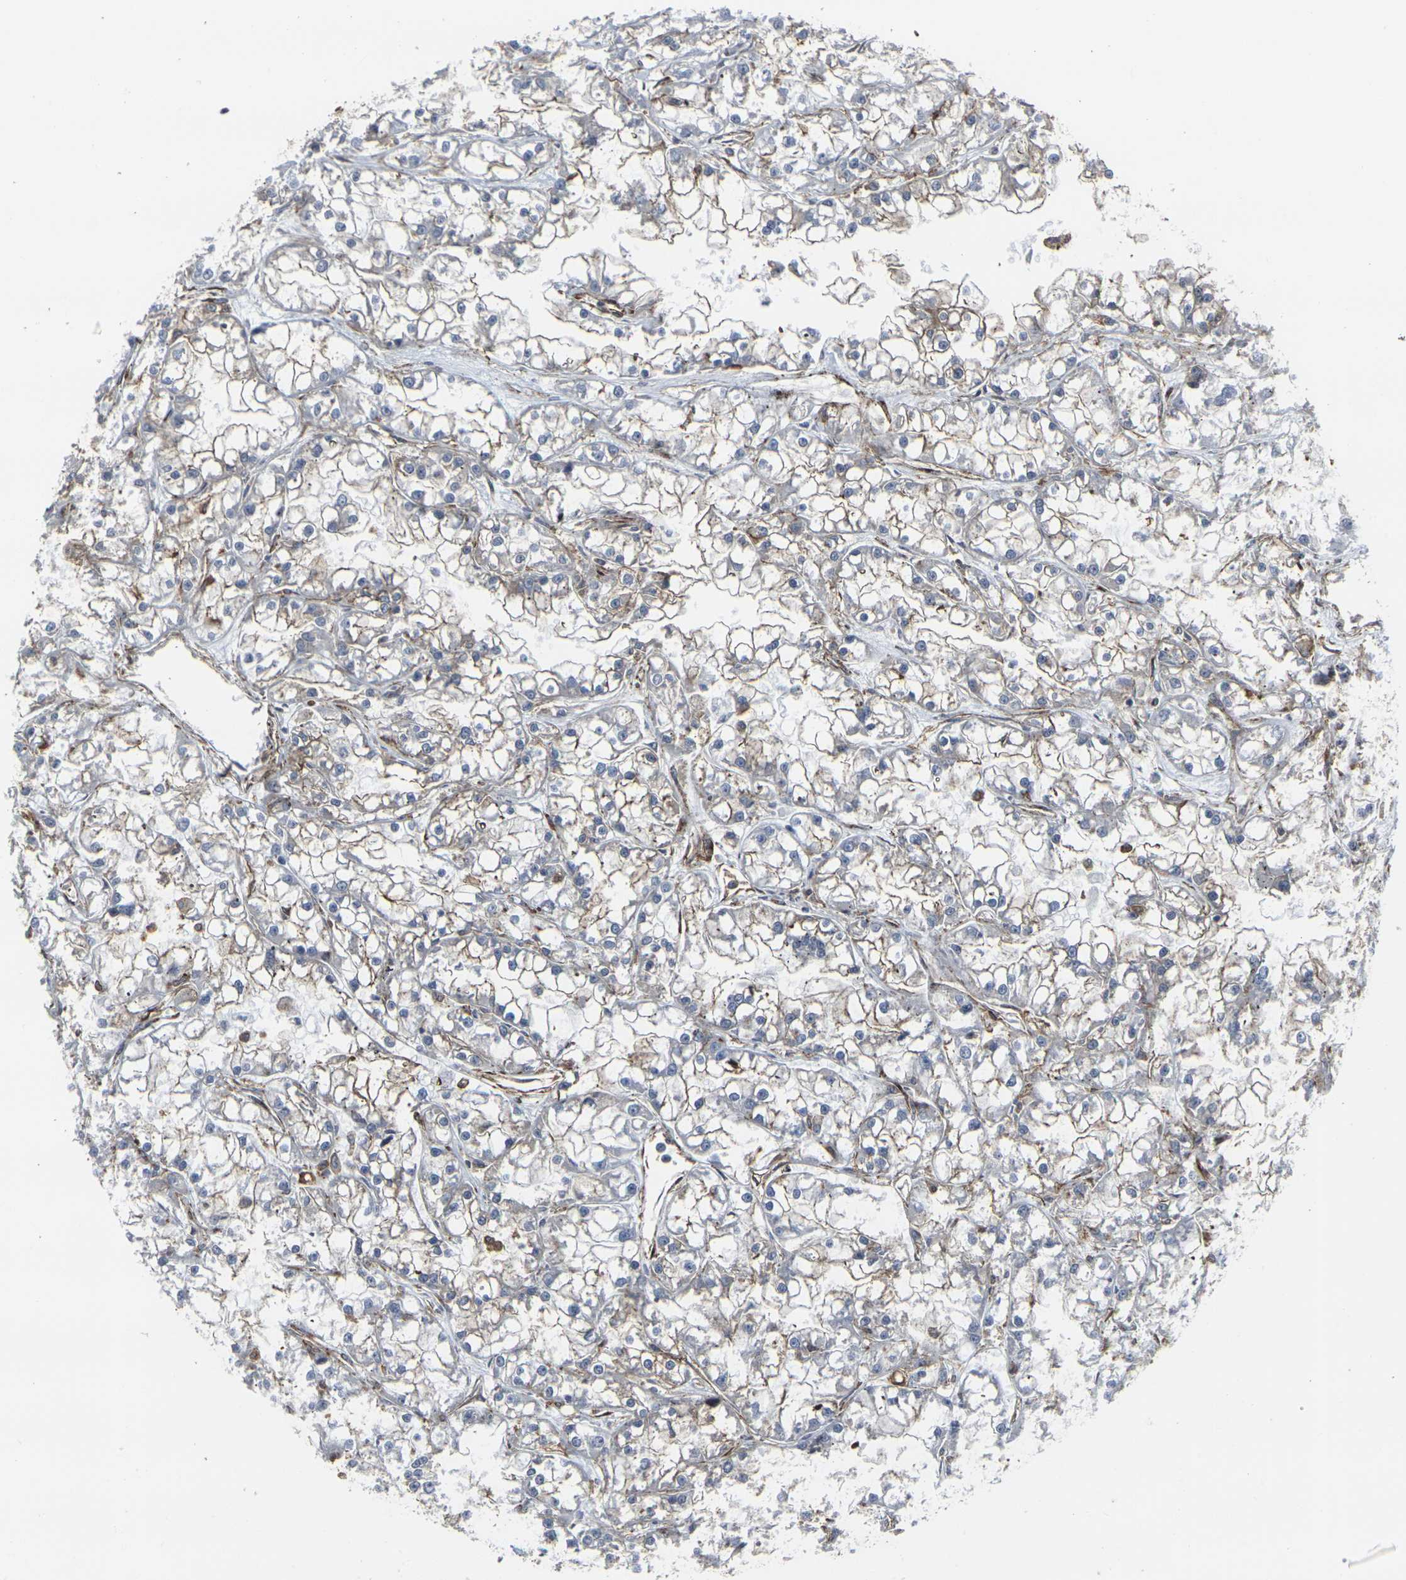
{"staining": {"intensity": "weak", "quantity": "<25%", "location": "cytoplasmic/membranous"}, "tissue": "renal cancer", "cell_type": "Tumor cells", "image_type": "cancer", "snomed": [{"axis": "morphology", "description": "Adenocarcinoma, NOS"}, {"axis": "topography", "description": "Kidney"}], "caption": "Immunohistochemical staining of adenocarcinoma (renal) demonstrates no significant positivity in tumor cells. (DAB immunohistochemistry visualized using brightfield microscopy, high magnification).", "gene": "MYOF", "patient": {"sex": "female", "age": 52}}